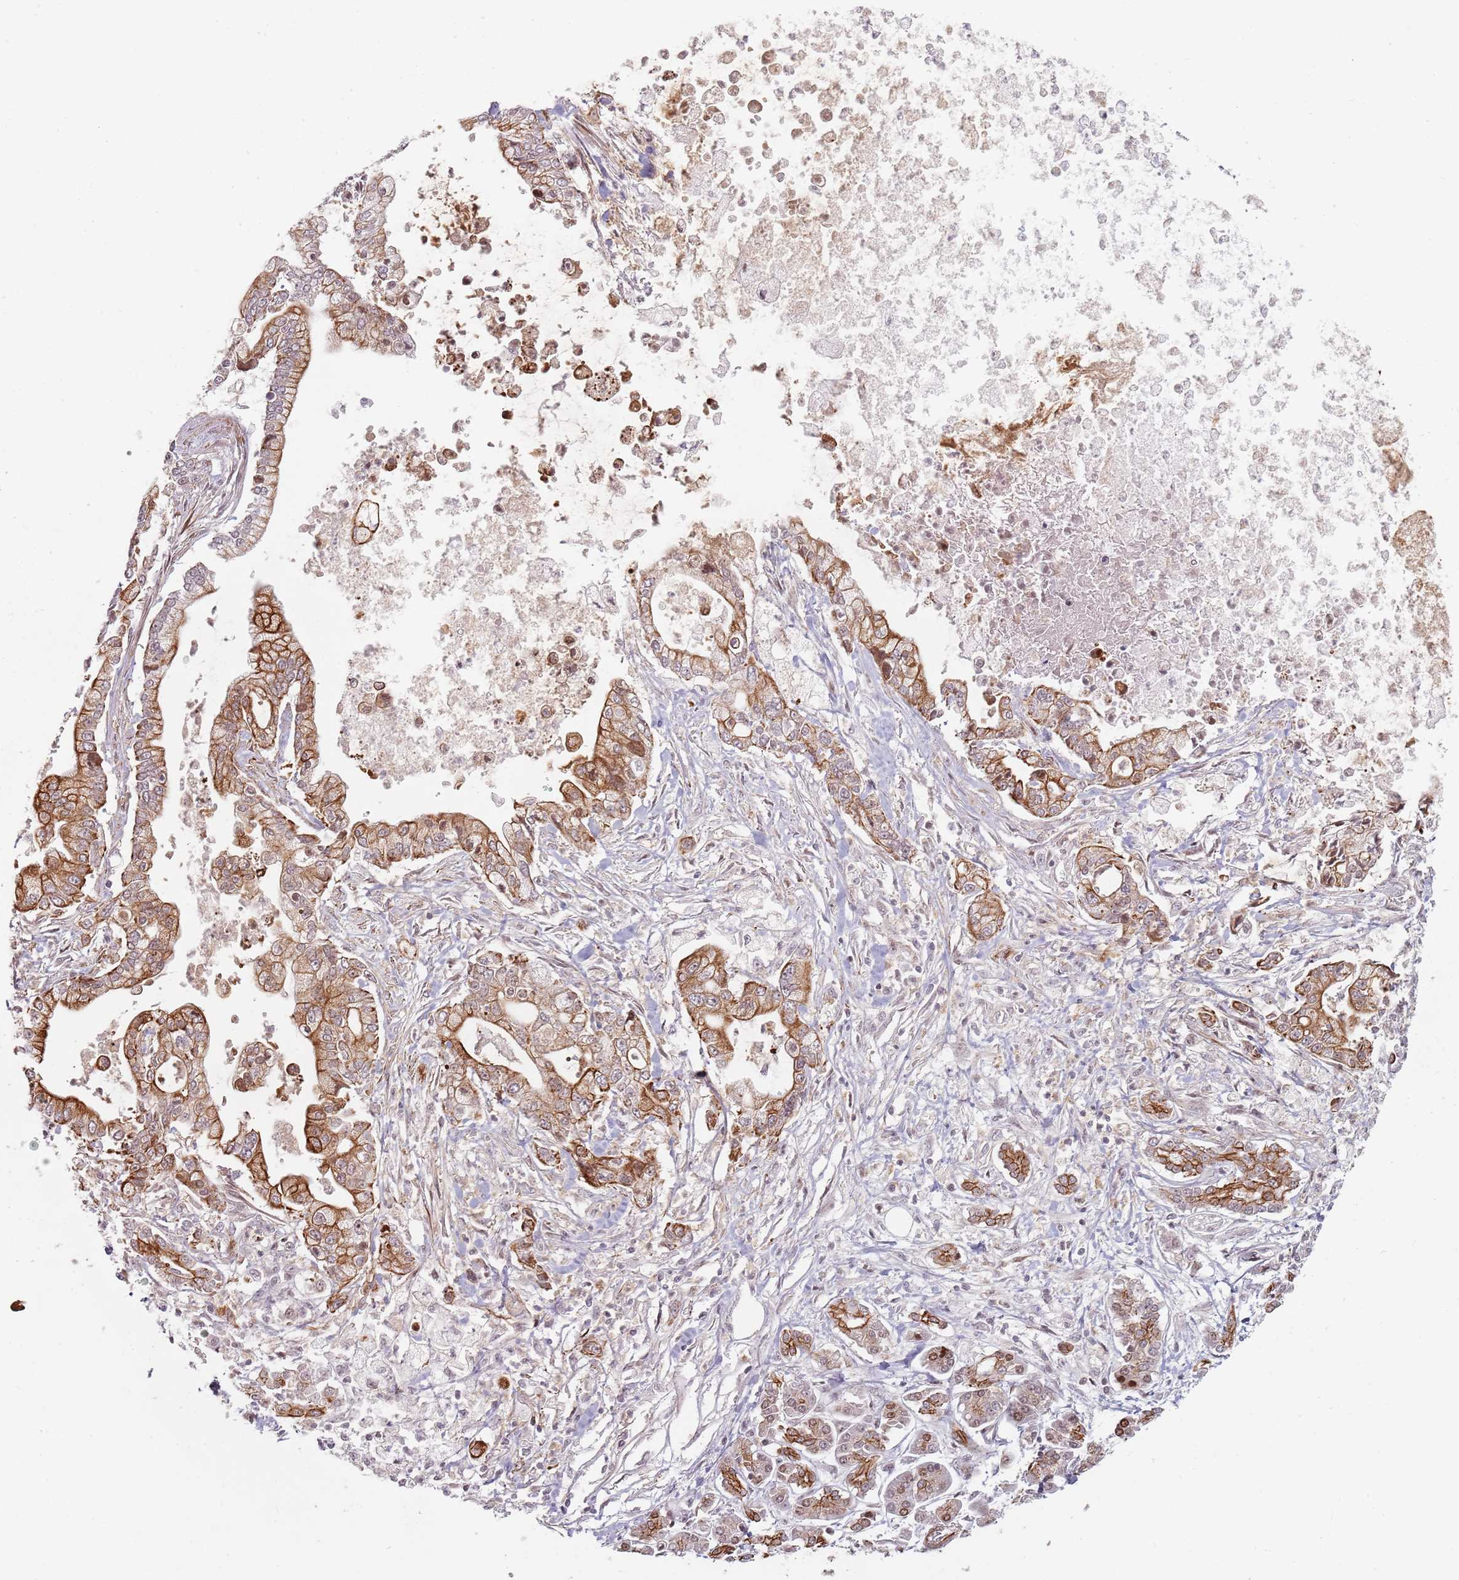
{"staining": {"intensity": "moderate", "quantity": "25%-75%", "location": "cytoplasmic/membranous"}, "tissue": "pancreatic cancer", "cell_type": "Tumor cells", "image_type": "cancer", "snomed": [{"axis": "morphology", "description": "Adenocarcinoma, NOS"}, {"axis": "topography", "description": "Pancreas"}], "caption": "DAB immunohistochemical staining of pancreatic cancer (adenocarcinoma) displays moderate cytoplasmic/membranous protein positivity in approximately 25%-75% of tumor cells. (Stains: DAB (3,3'-diaminobenzidine) in brown, nuclei in blue, Microscopy: brightfield microscopy at high magnification).", "gene": "RPS6KA2", "patient": {"sex": "male", "age": 69}}